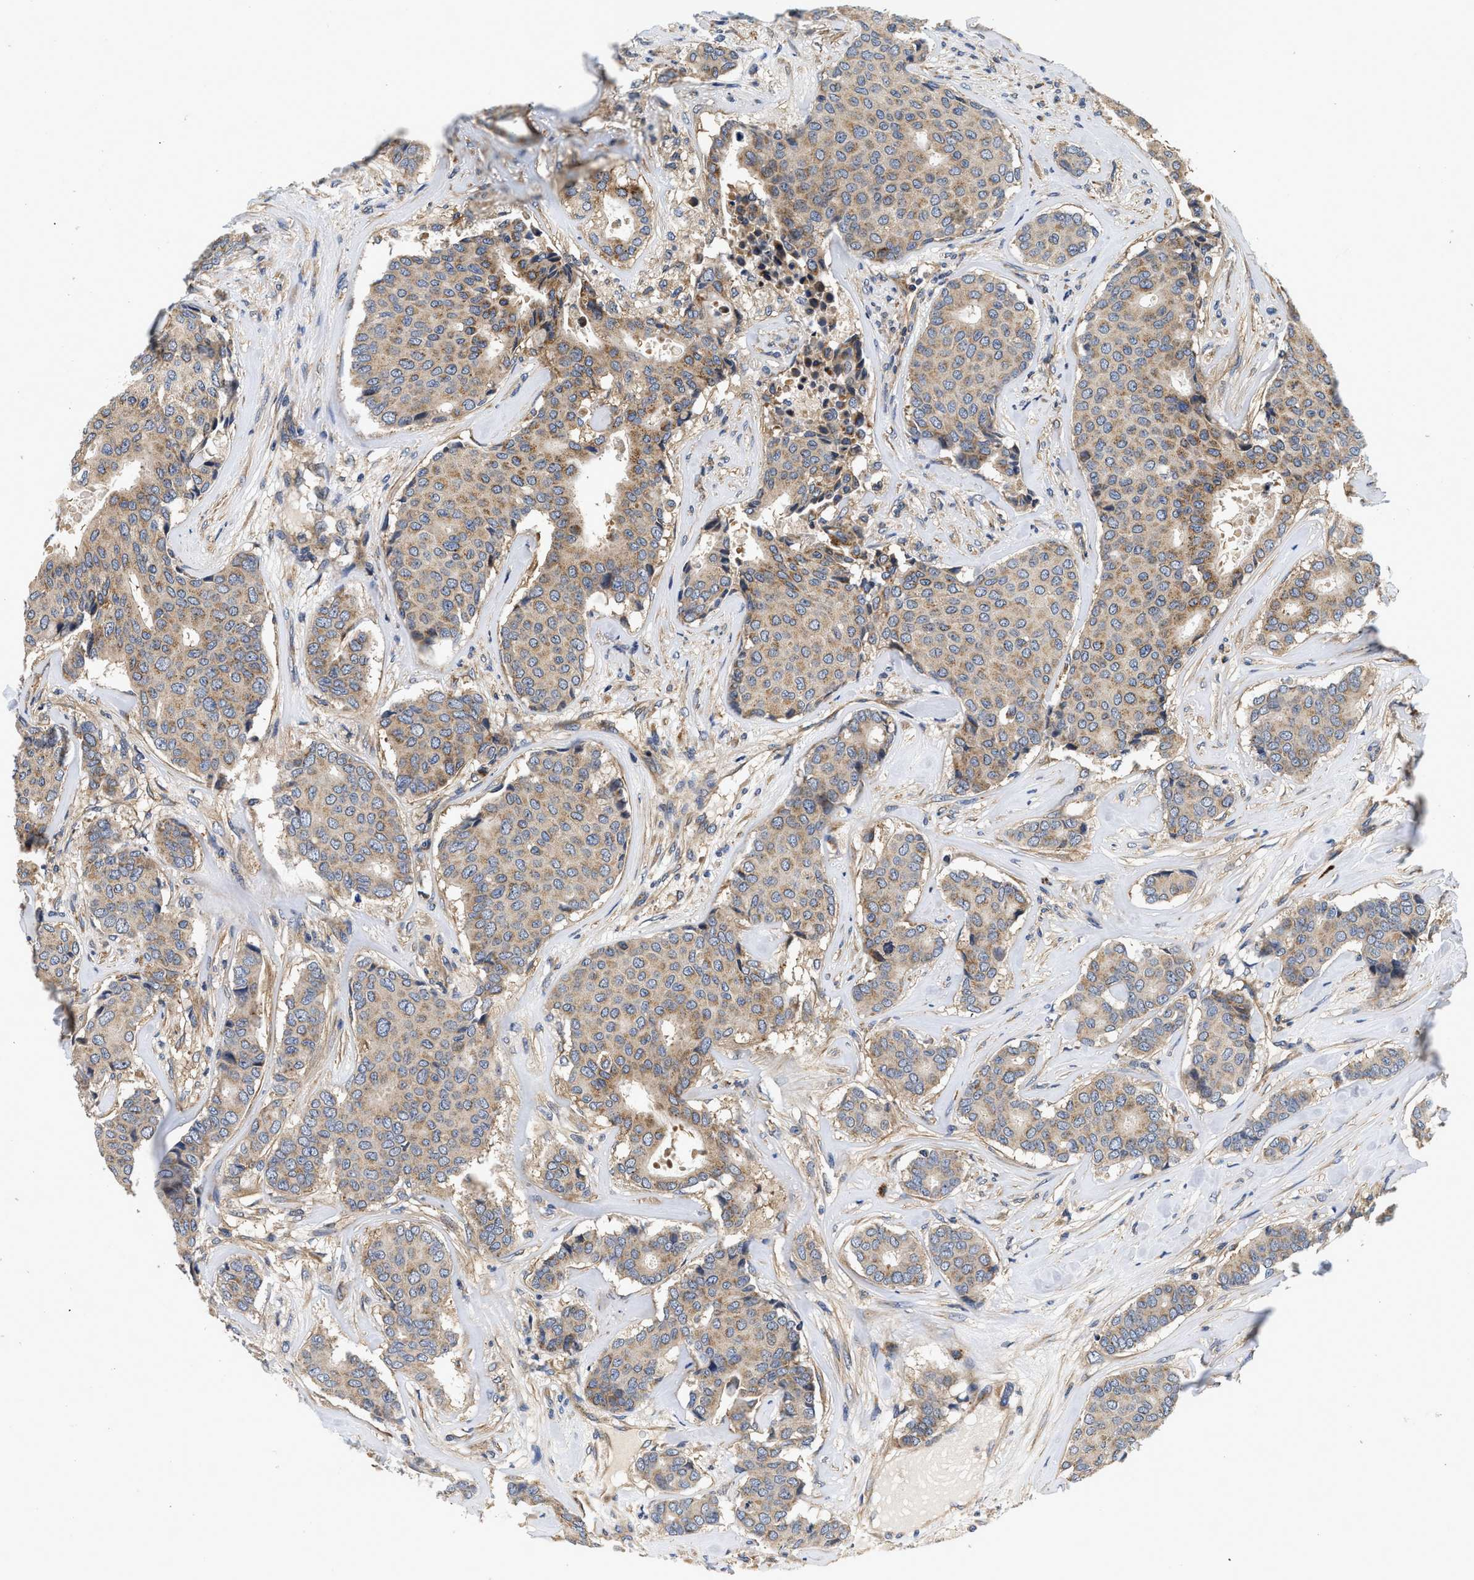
{"staining": {"intensity": "weak", "quantity": ">75%", "location": "cytoplasmic/membranous"}, "tissue": "breast cancer", "cell_type": "Tumor cells", "image_type": "cancer", "snomed": [{"axis": "morphology", "description": "Duct carcinoma"}, {"axis": "topography", "description": "Breast"}], "caption": "Immunohistochemistry (IHC) histopathology image of neoplastic tissue: breast cancer (infiltrating ductal carcinoma) stained using IHC displays low levels of weak protein expression localized specifically in the cytoplasmic/membranous of tumor cells, appearing as a cytoplasmic/membranous brown color.", "gene": "NME6", "patient": {"sex": "female", "age": 75}}